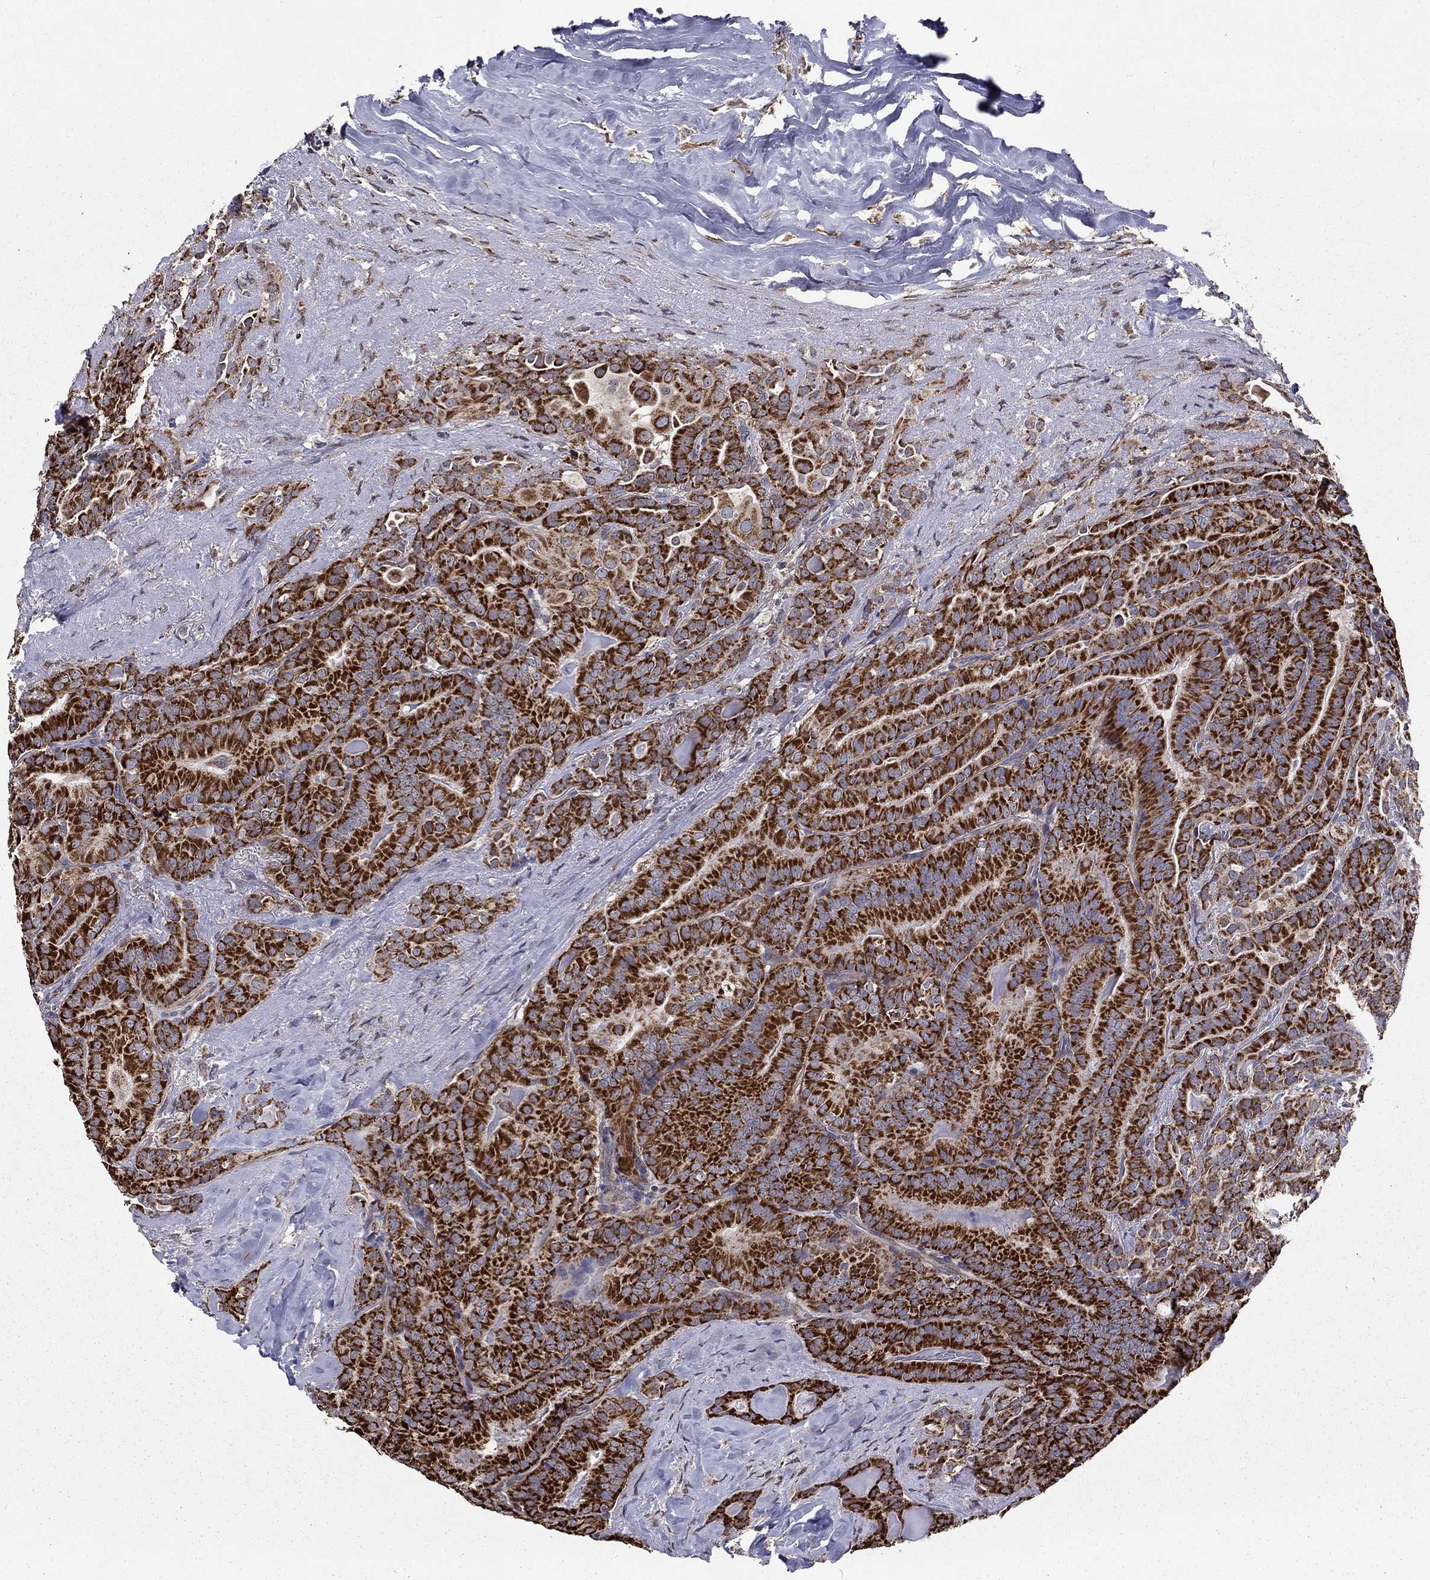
{"staining": {"intensity": "strong", "quantity": ">75%", "location": "cytoplasmic/membranous"}, "tissue": "thyroid cancer", "cell_type": "Tumor cells", "image_type": "cancer", "snomed": [{"axis": "morphology", "description": "Papillary adenocarcinoma, NOS"}, {"axis": "topography", "description": "Thyroid gland"}], "caption": "Immunohistochemistry (IHC) micrograph of neoplastic tissue: thyroid cancer (papillary adenocarcinoma) stained using immunohistochemistry (IHC) exhibits high levels of strong protein expression localized specifically in the cytoplasmic/membranous of tumor cells, appearing as a cytoplasmic/membranous brown color.", "gene": "NKIRAS1", "patient": {"sex": "male", "age": 61}}